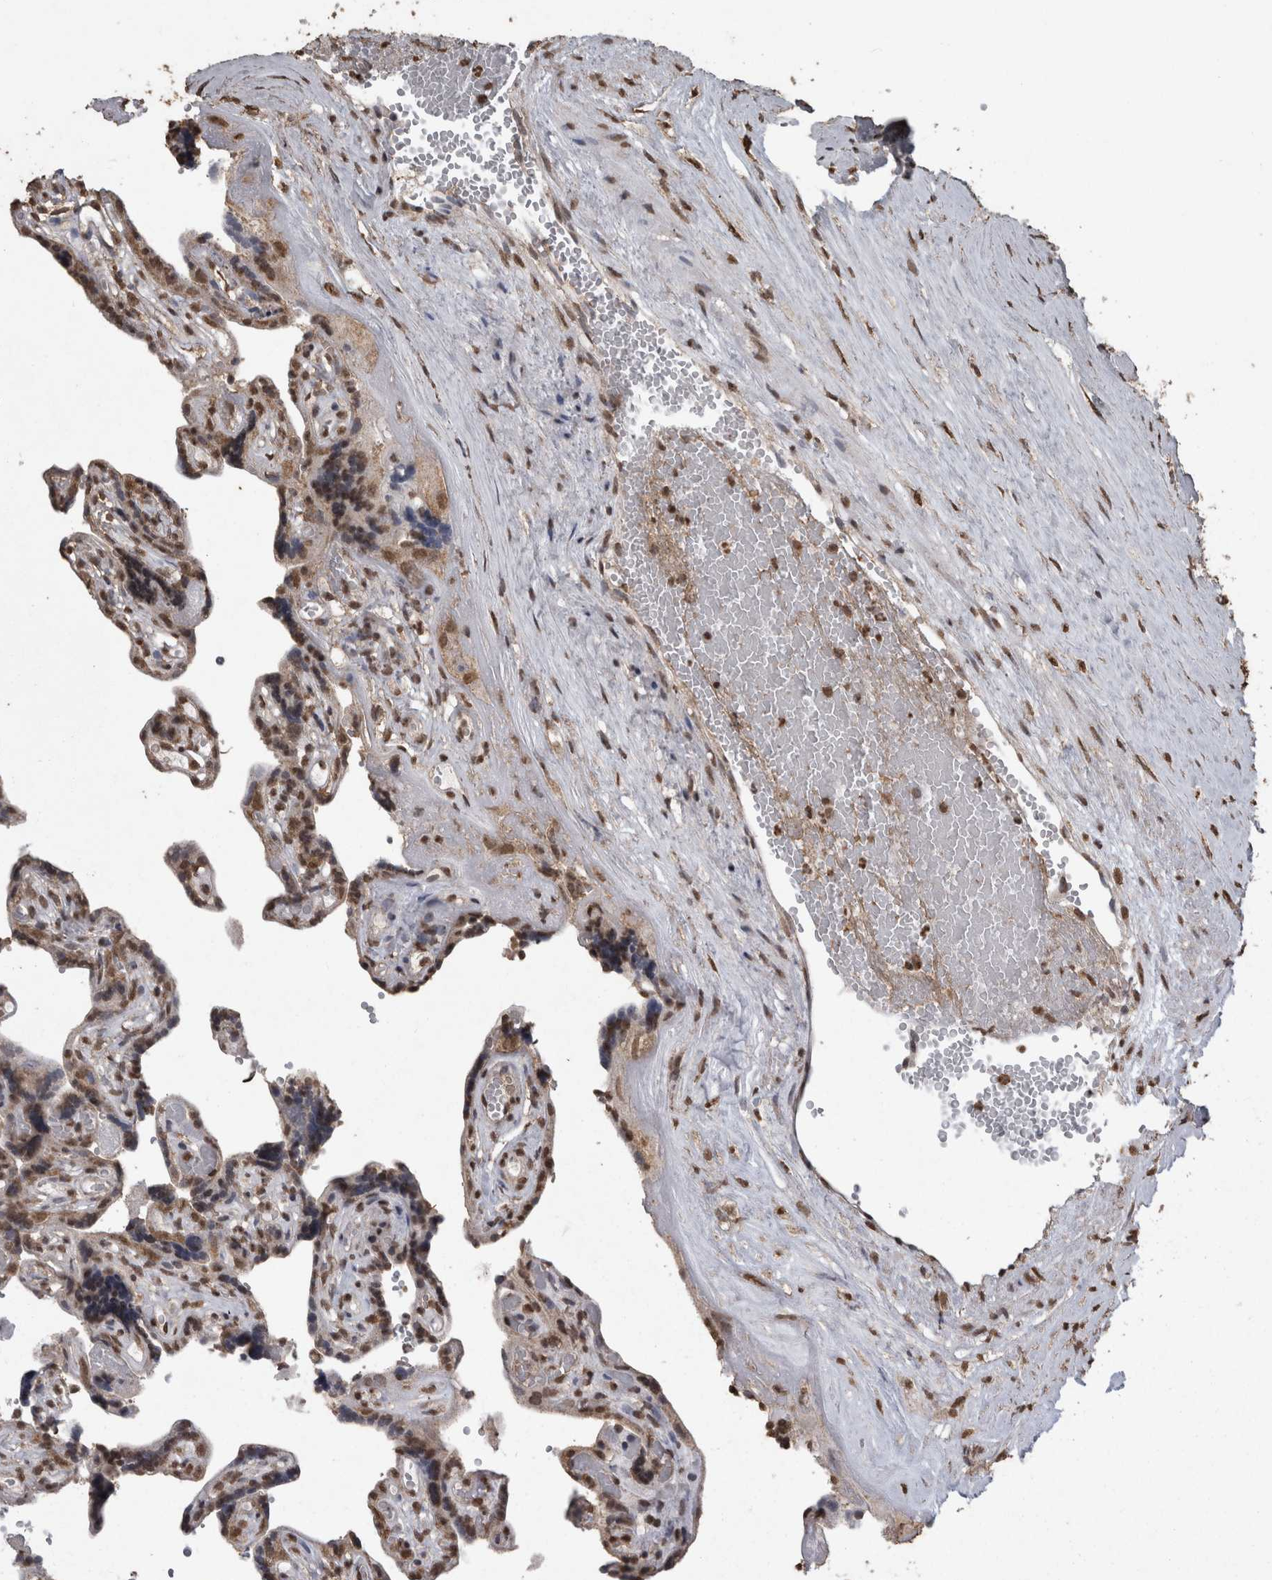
{"staining": {"intensity": "moderate", "quantity": "25%-75%", "location": "cytoplasmic/membranous,nuclear"}, "tissue": "placenta", "cell_type": "Trophoblastic cells", "image_type": "normal", "snomed": [{"axis": "morphology", "description": "Normal tissue, NOS"}, {"axis": "topography", "description": "Placenta"}], "caption": "A histopathology image of human placenta stained for a protein exhibits moderate cytoplasmic/membranous,nuclear brown staining in trophoblastic cells. The staining was performed using DAB to visualize the protein expression in brown, while the nuclei were stained in blue with hematoxylin (Magnification: 20x).", "gene": "SMAD7", "patient": {"sex": "female", "age": 30}}